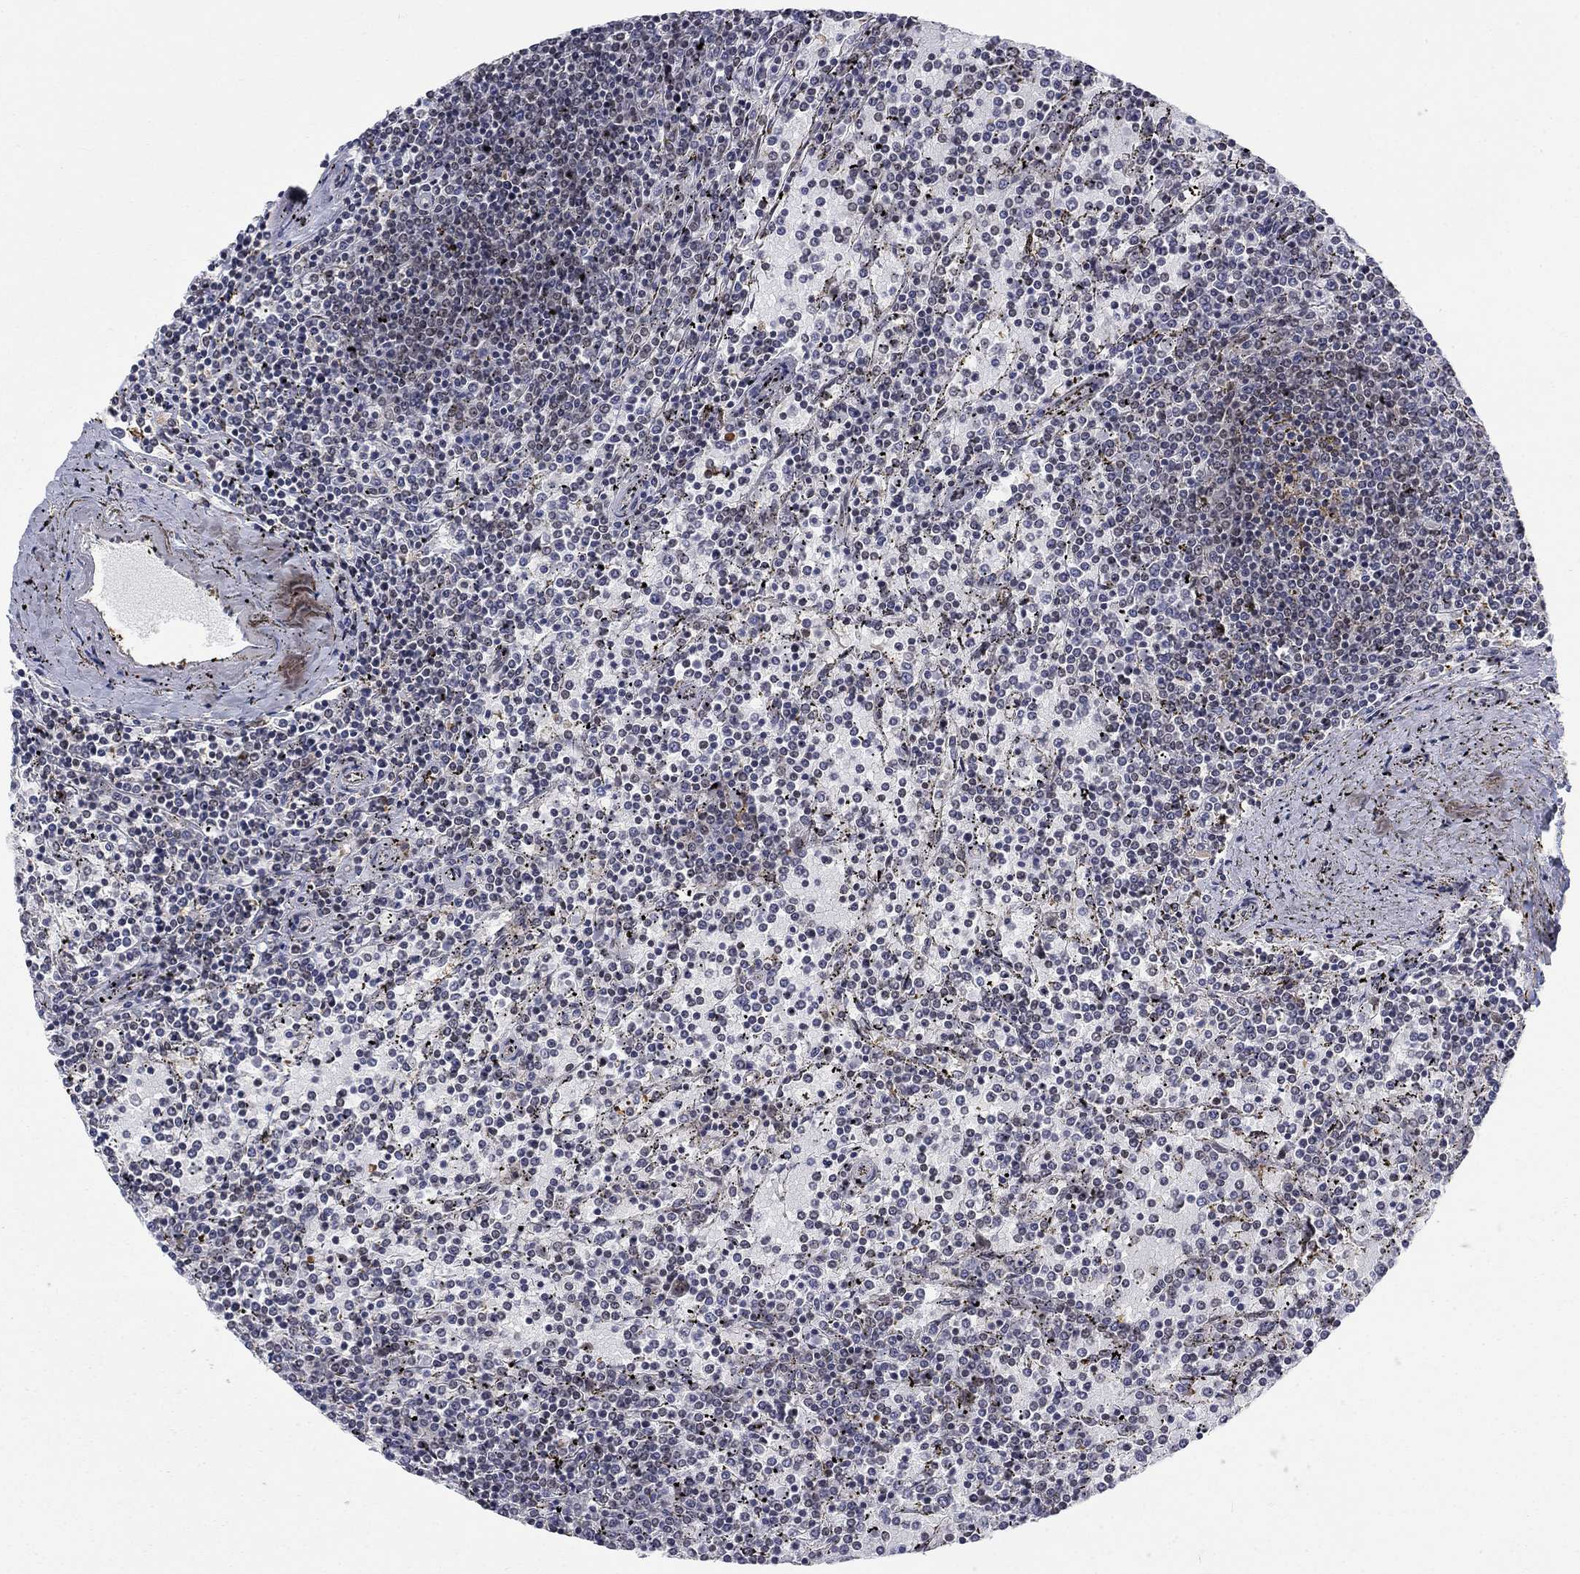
{"staining": {"intensity": "negative", "quantity": "none", "location": "none"}, "tissue": "lymphoma", "cell_type": "Tumor cells", "image_type": "cancer", "snomed": [{"axis": "morphology", "description": "Malignant lymphoma, non-Hodgkin's type, Low grade"}, {"axis": "topography", "description": "Spleen"}], "caption": "A high-resolution image shows IHC staining of lymphoma, which demonstrates no significant positivity in tumor cells. The staining was performed using DAB (3,3'-diaminobenzidine) to visualize the protein expression in brown, while the nuclei were stained in blue with hematoxylin (Magnification: 20x).", "gene": "FYTTD1", "patient": {"sex": "female", "age": 77}}